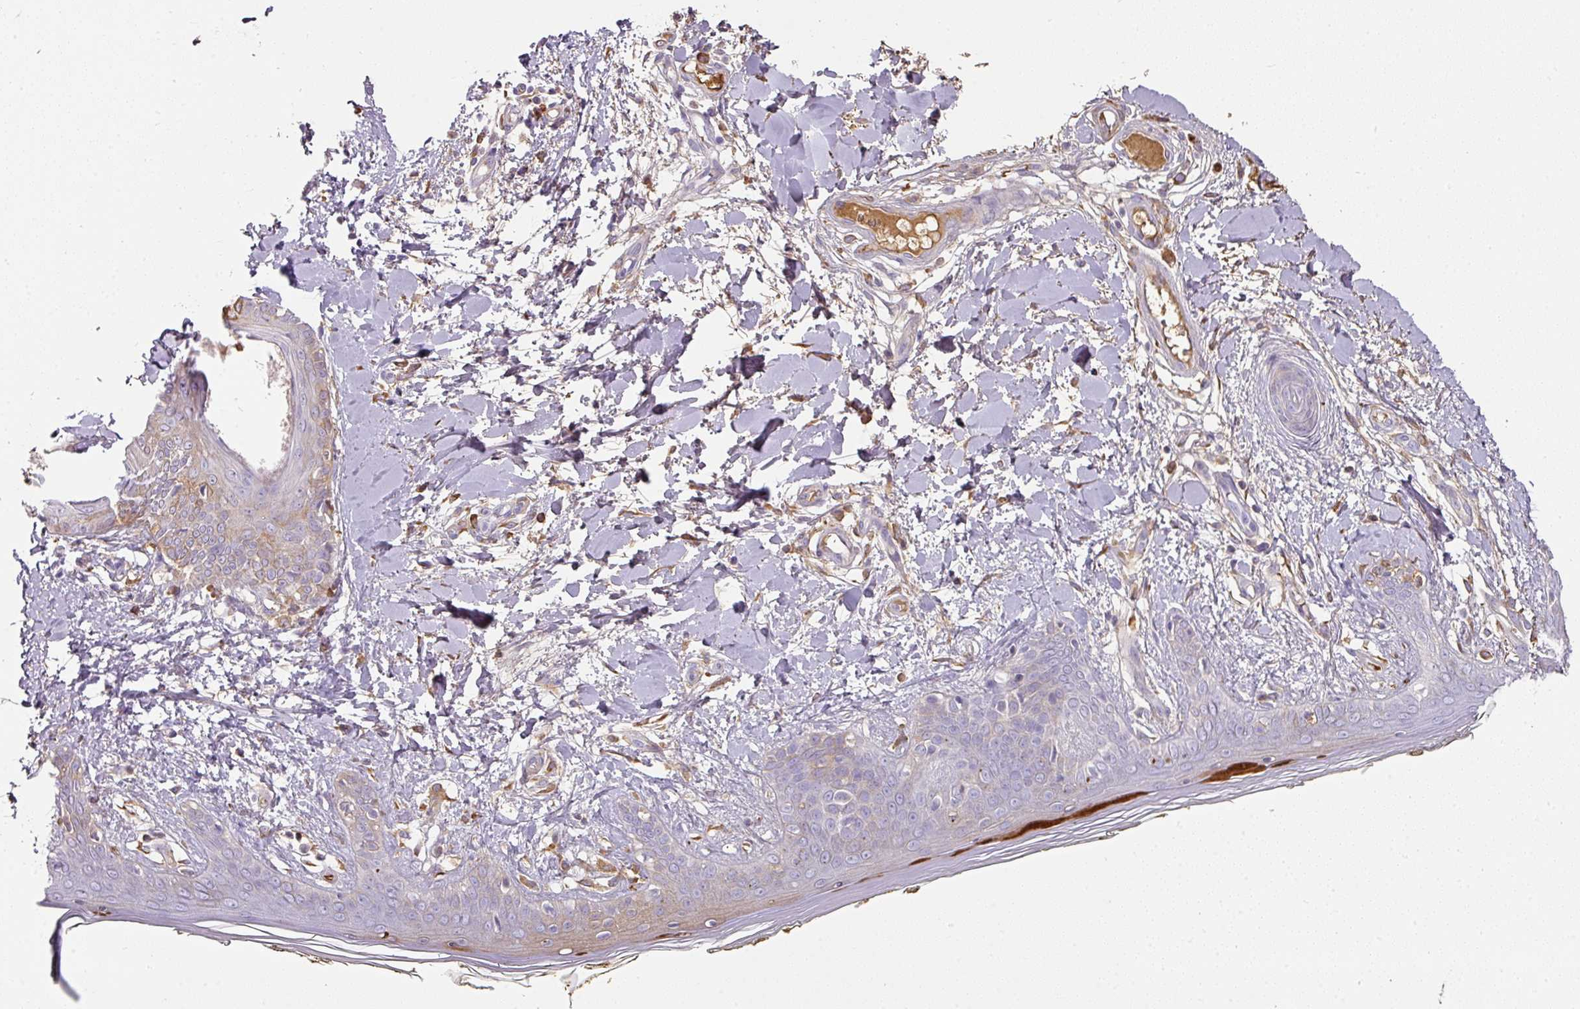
{"staining": {"intensity": "moderate", "quantity": "<25%", "location": "cytoplasmic/membranous"}, "tissue": "skin", "cell_type": "Fibroblasts", "image_type": "normal", "snomed": [{"axis": "morphology", "description": "Normal tissue, NOS"}, {"axis": "topography", "description": "Skin"}], "caption": "Protein expression analysis of unremarkable skin demonstrates moderate cytoplasmic/membranous expression in about <25% of fibroblasts.", "gene": "CCZ1B", "patient": {"sex": "female", "age": 34}}